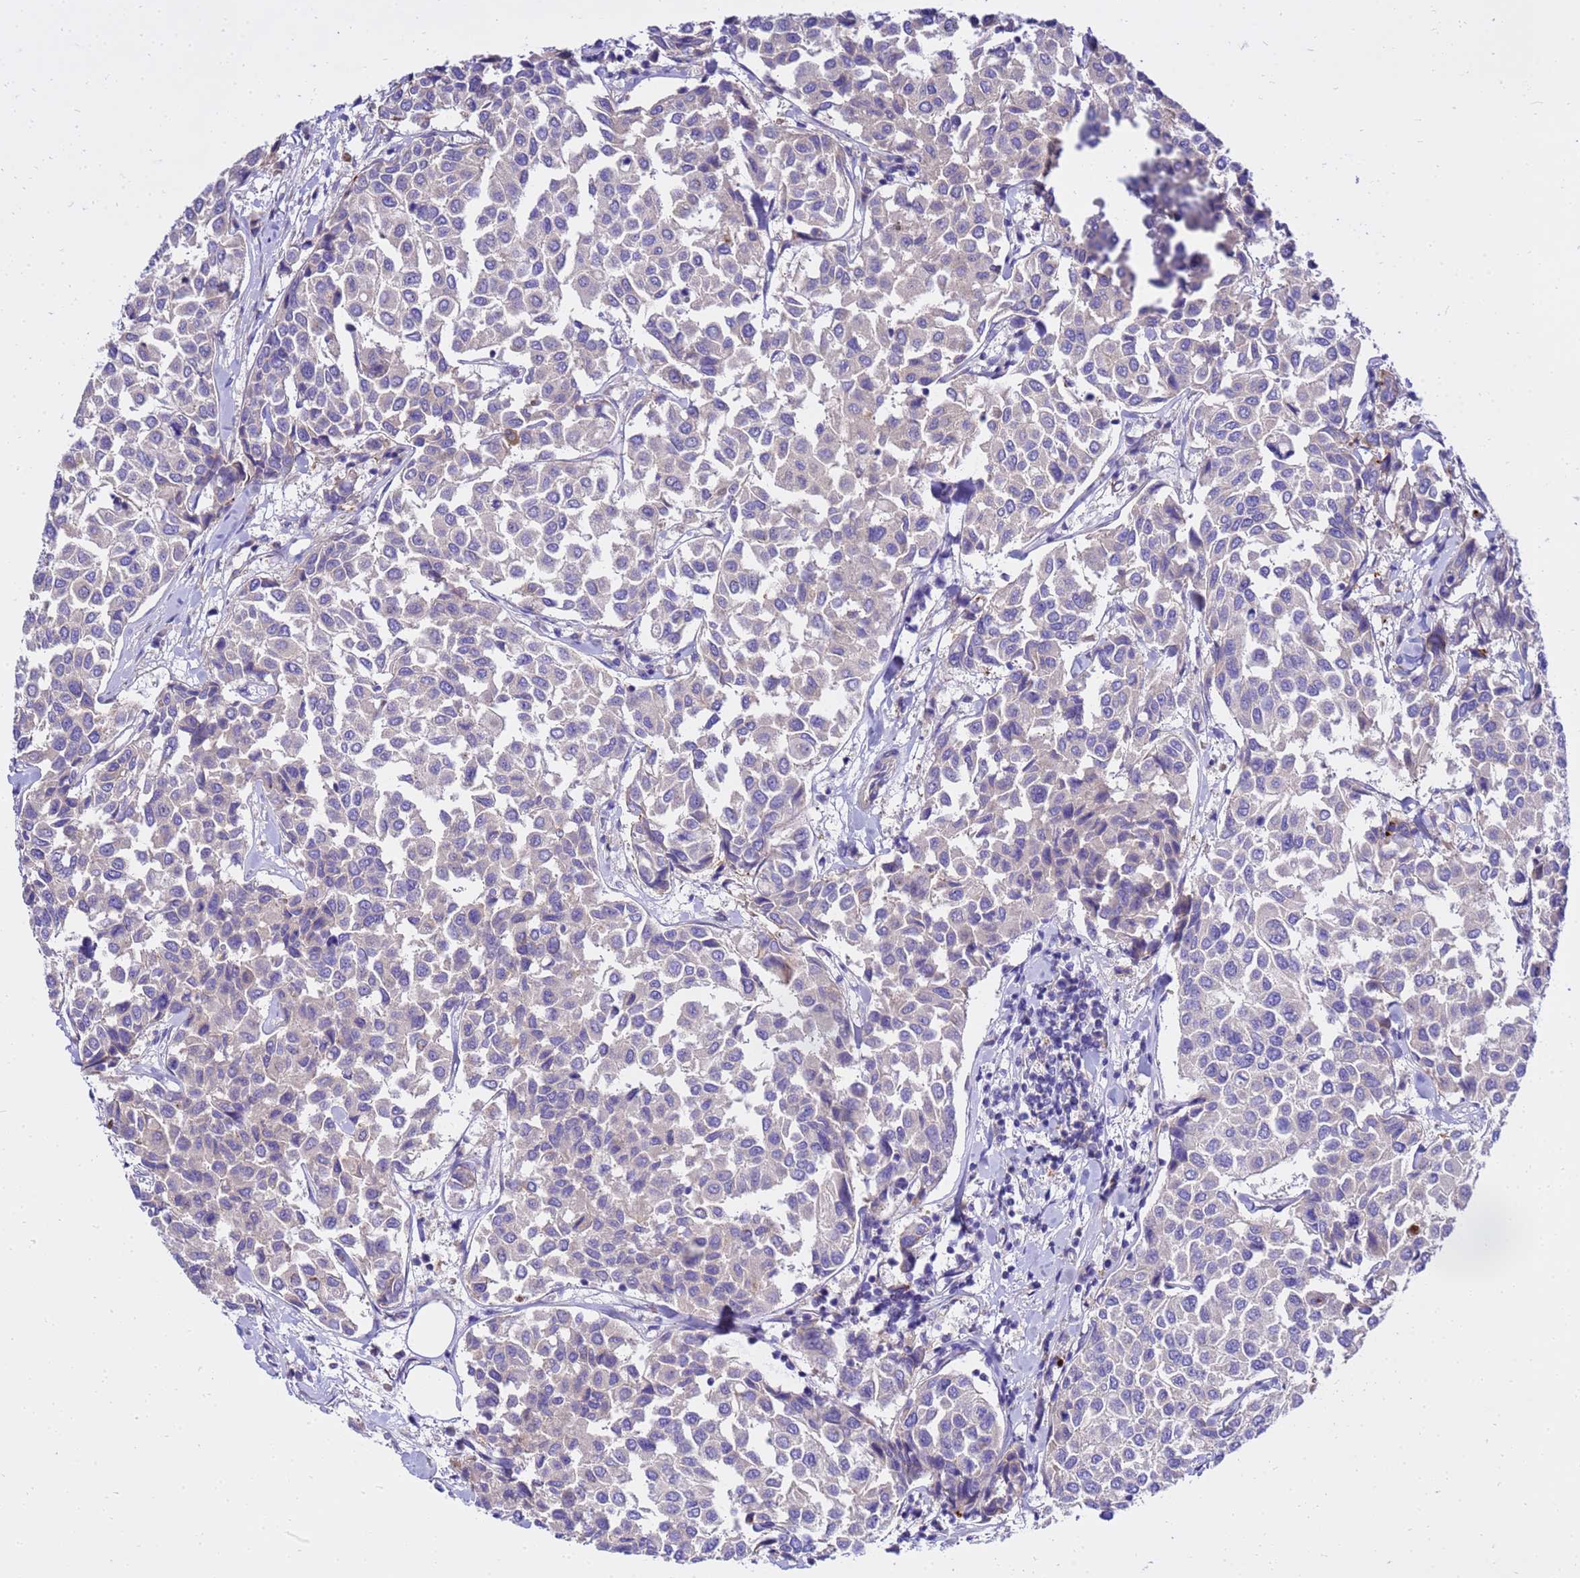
{"staining": {"intensity": "negative", "quantity": "none", "location": "none"}, "tissue": "breast cancer", "cell_type": "Tumor cells", "image_type": "cancer", "snomed": [{"axis": "morphology", "description": "Duct carcinoma"}, {"axis": "topography", "description": "Breast"}], "caption": "This is an IHC photomicrograph of human breast infiltrating ductal carcinoma. There is no positivity in tumor cells.", "gene": "HERC5", "patient": {"sex": "female", "age": 55}}